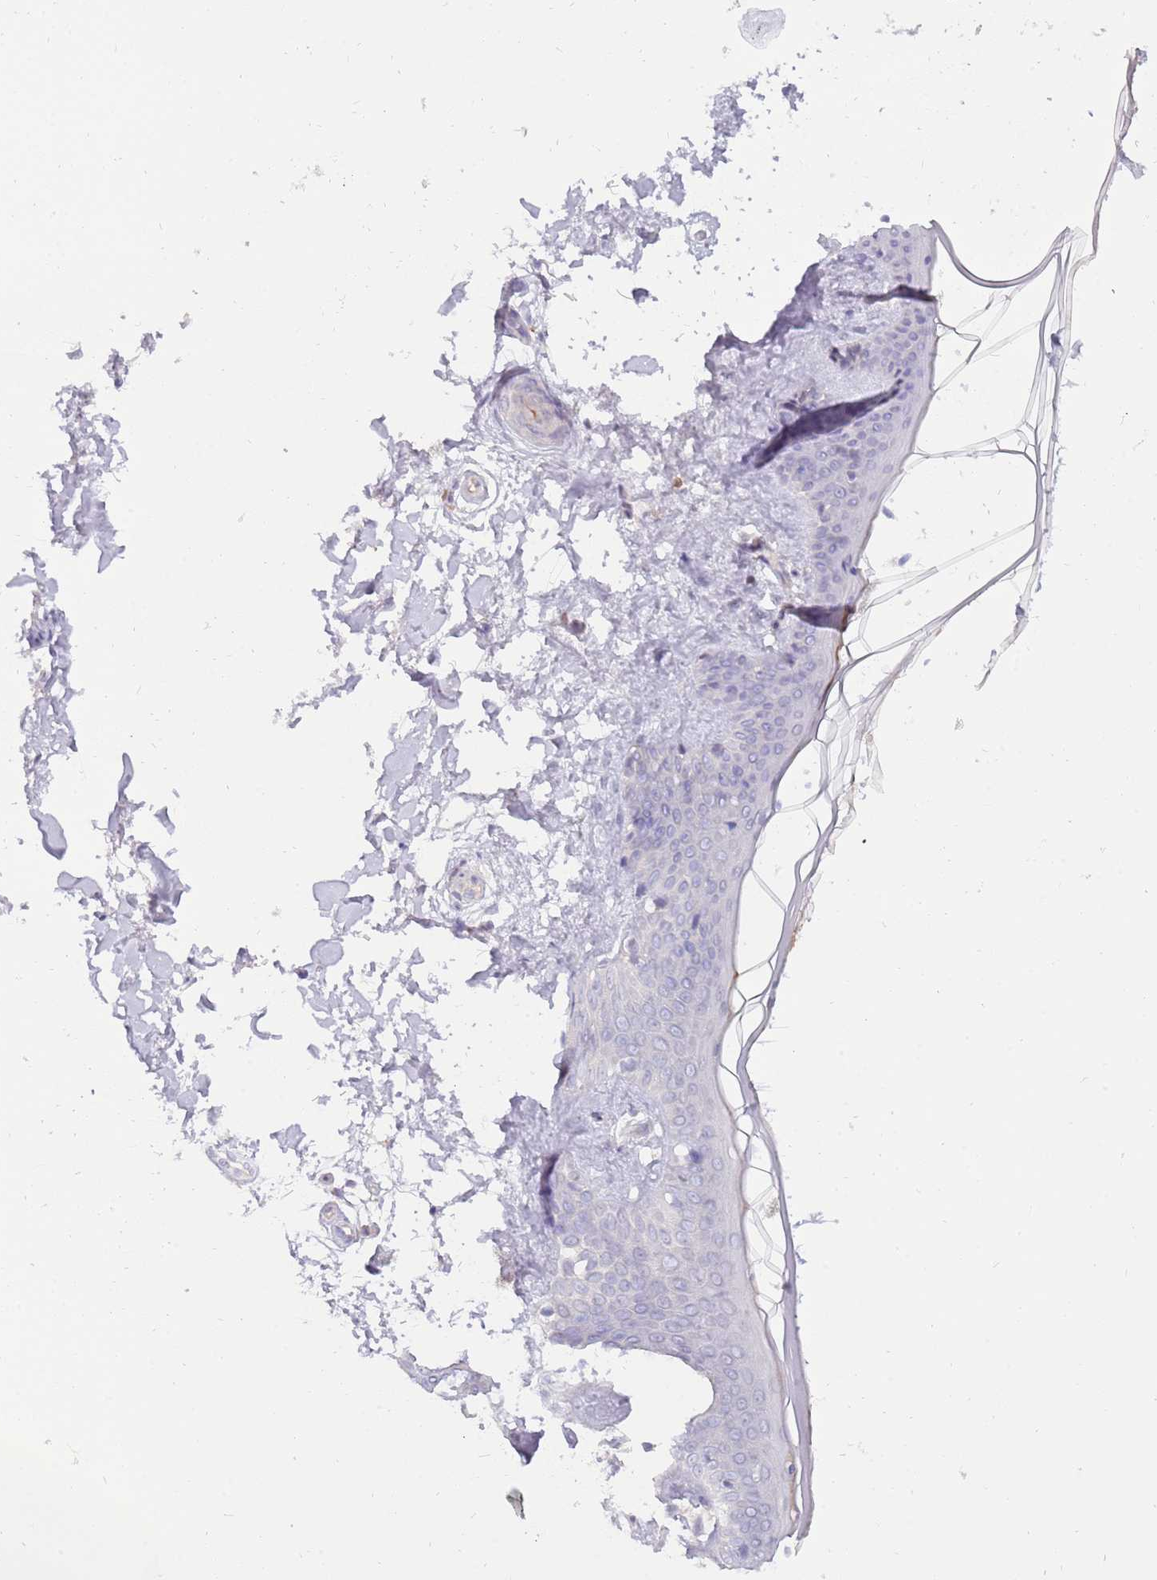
{"staining": {"intensity": "negative", "quantity": "none", "location": "none"}, "tissue": "skin", "cell_type": "Fibroblasts", "image_type": "normal", "snomed": [{"axis": "morphology", "description": "Normal tissue, NOS"}, {"axis": "topography", "description": "Skin"}], "caption": "DAB (3,3'-diaminobenzidine) immunohistochemical staining of unremarkable human skin exhibits no significant staining in fibroblasts.", "gene": "STK25", "patient": {"sex": "female", "age": 34}}